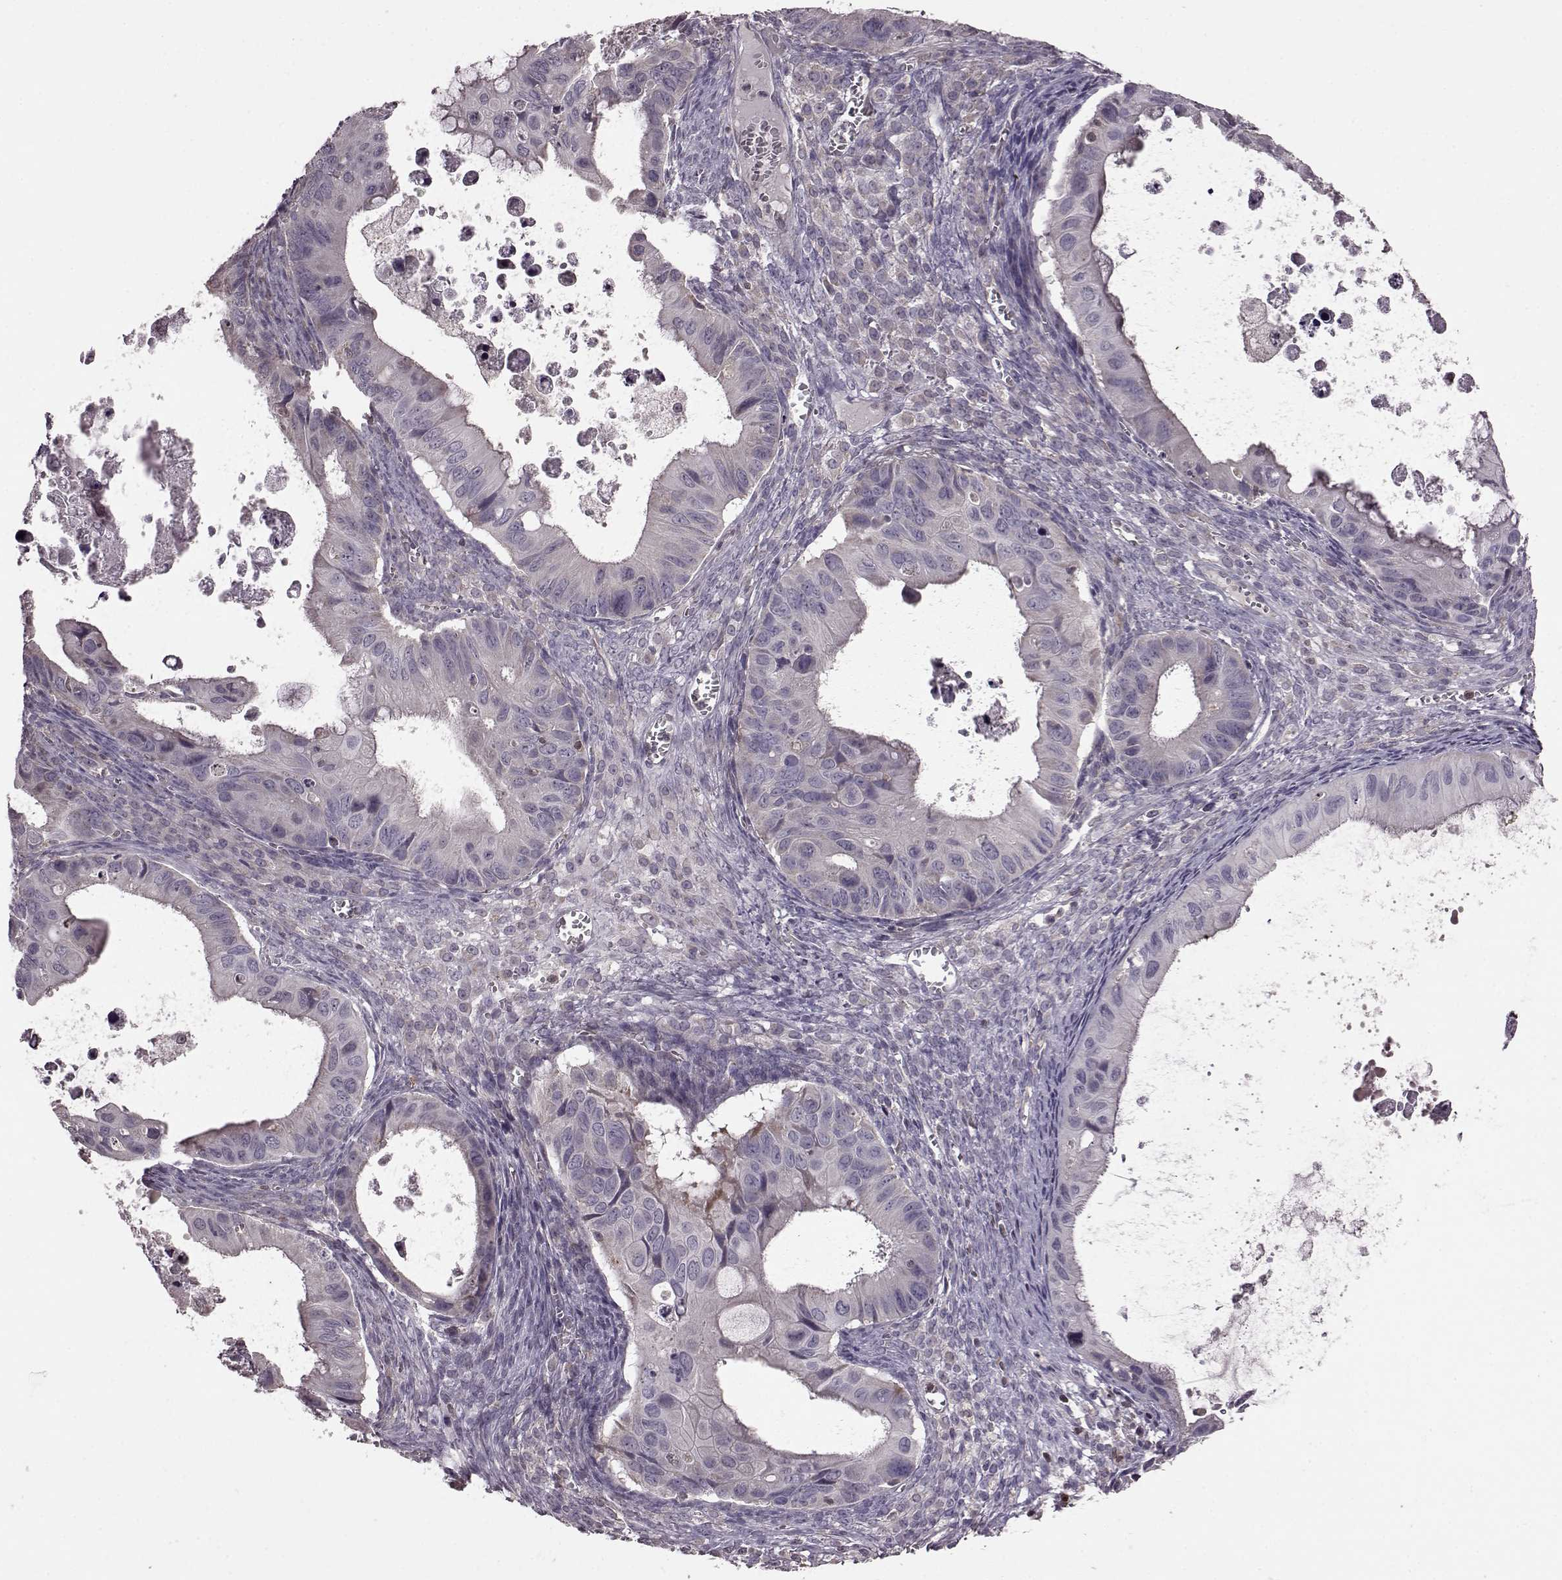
{"staining": {"intensity": "negative", "quantity": "none", "location": "none"}, "tissue": "ovarian cancer", "cell_type": "Tumor cells", "image_type": "cancer", "snomed": [{"axis": "morphology", "description": "Cystadenocarcinoma, mucinous, NOS"}, {"axis": "topography", "description": "Ovary"}], "caption": "DAB immunohistochemical staining of human ovarian cancer (mucinous cystadenocarcinoma) shows no significant expression in tumor cells.", "gene": "CDC42SE1", "patient": {"sex": "female", "age": 64}}